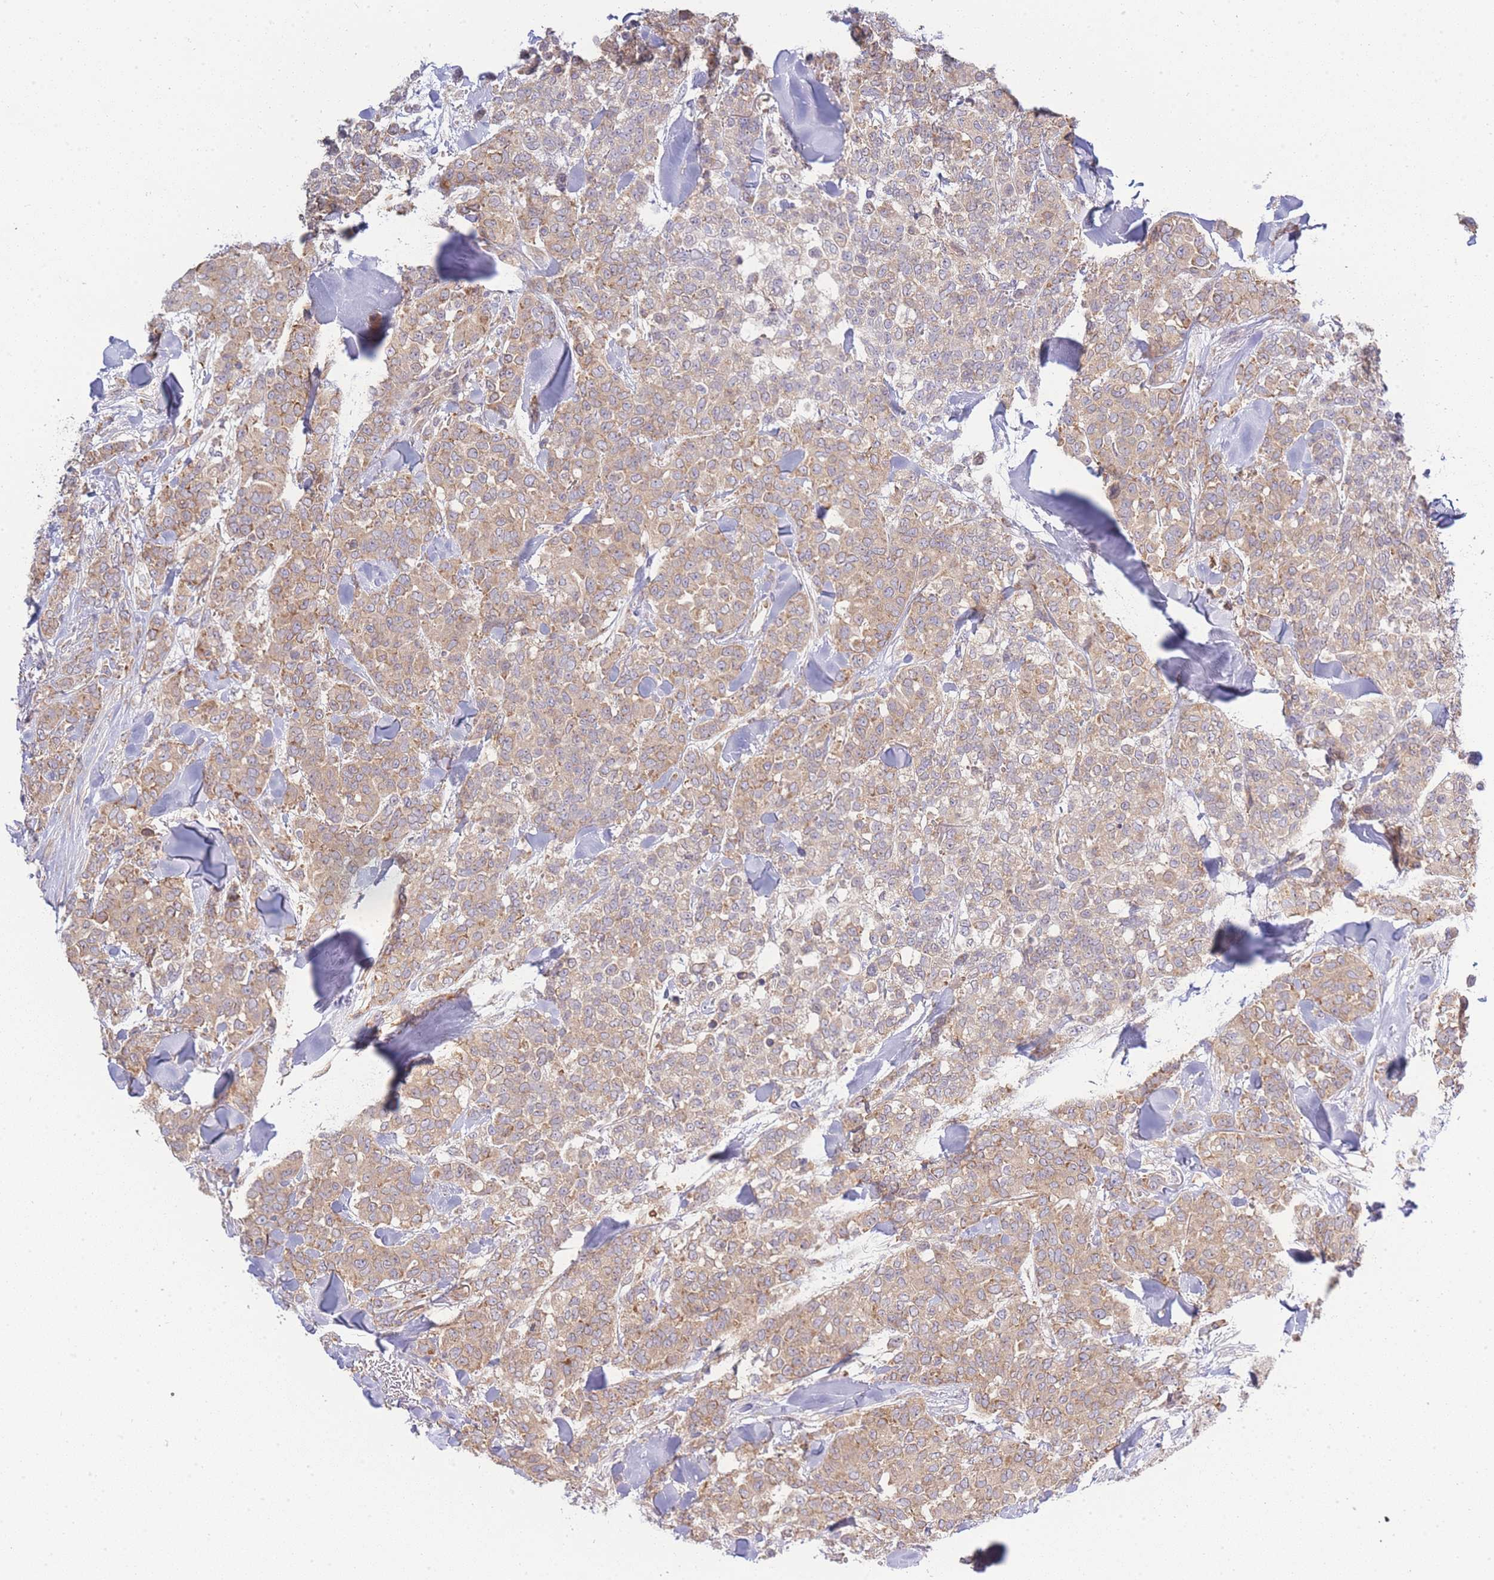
{"staining": {"intensity": "moderate", "quantity": ">75%", "location": "cytoplasmic/membranous"}, "tissue": "breast cancer", "cell_type": "Tumor cells", "image_type": "cancer", "snomed": [{"axis": "morphology", "description": "Lobular carcinoma"}, {"axis": "topography", "description": "Breast"}], "caption": "Lobular carcinoma (breast) tissue displays moderate cytoplasmic/membranous positivity in about >75% of tumor cells, visualized by immunohistochemistry.", "gene": "BEX1", "patient": {"sex": "female", "age": 91}}